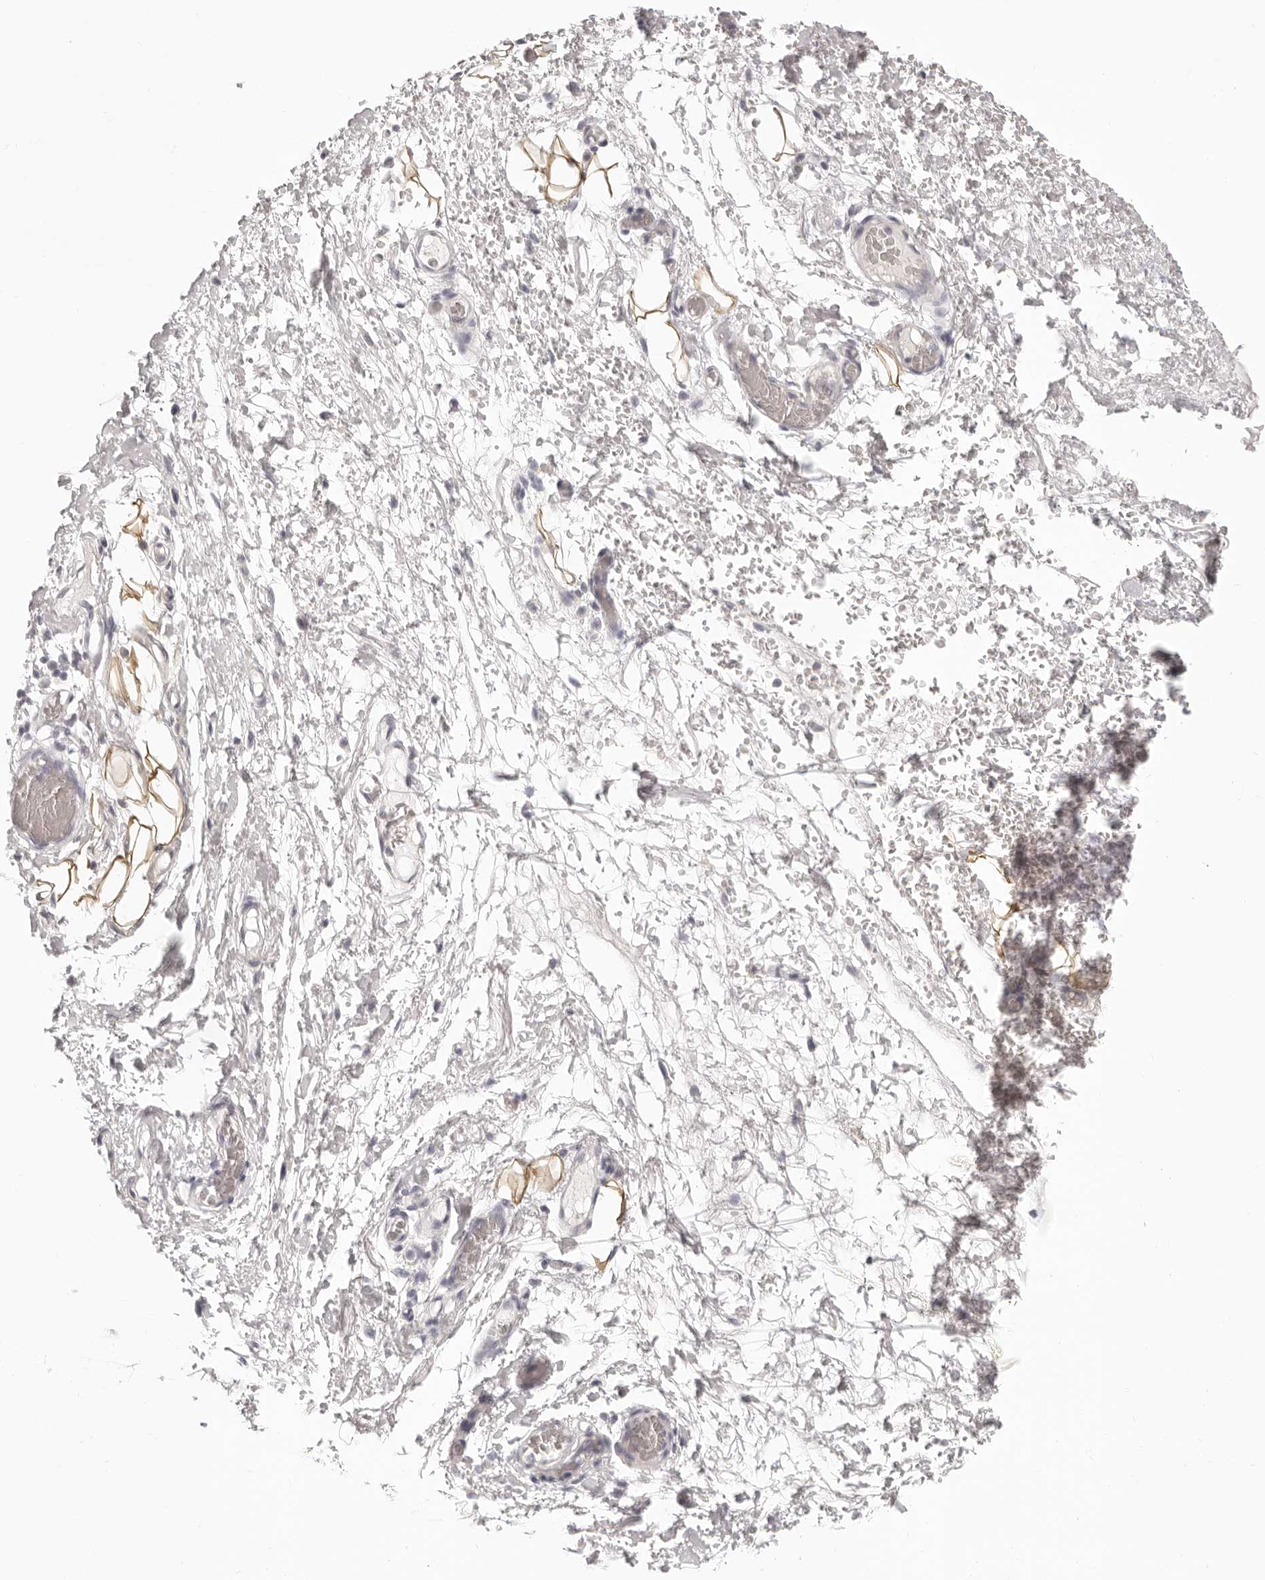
{"staining": {"intensity": "moderate", "quantity": "<25%", "location": "cytoplasmic/membranous"}, "tissue": "adipose tissue", "cell_type": "Adipocytes", "image_type": "normal", "snomed": [{"axis": "morphology", "description": "Normal tissue, NOS"}, {"axis": "morphology", "description": "Adenocarcinoma, NOS"}, {"axis": "topography", "description": "Esophagus"}], "caption": "IHC photomicrograph of unremarkable human adipose tissue stained for a protein (brown), which displays low levels of moderate cytoplasmic/membranous expression in approximately <25% of adipocytes.", "gene": "FABP1", "patient": {"sex": "male", "age": 62}}